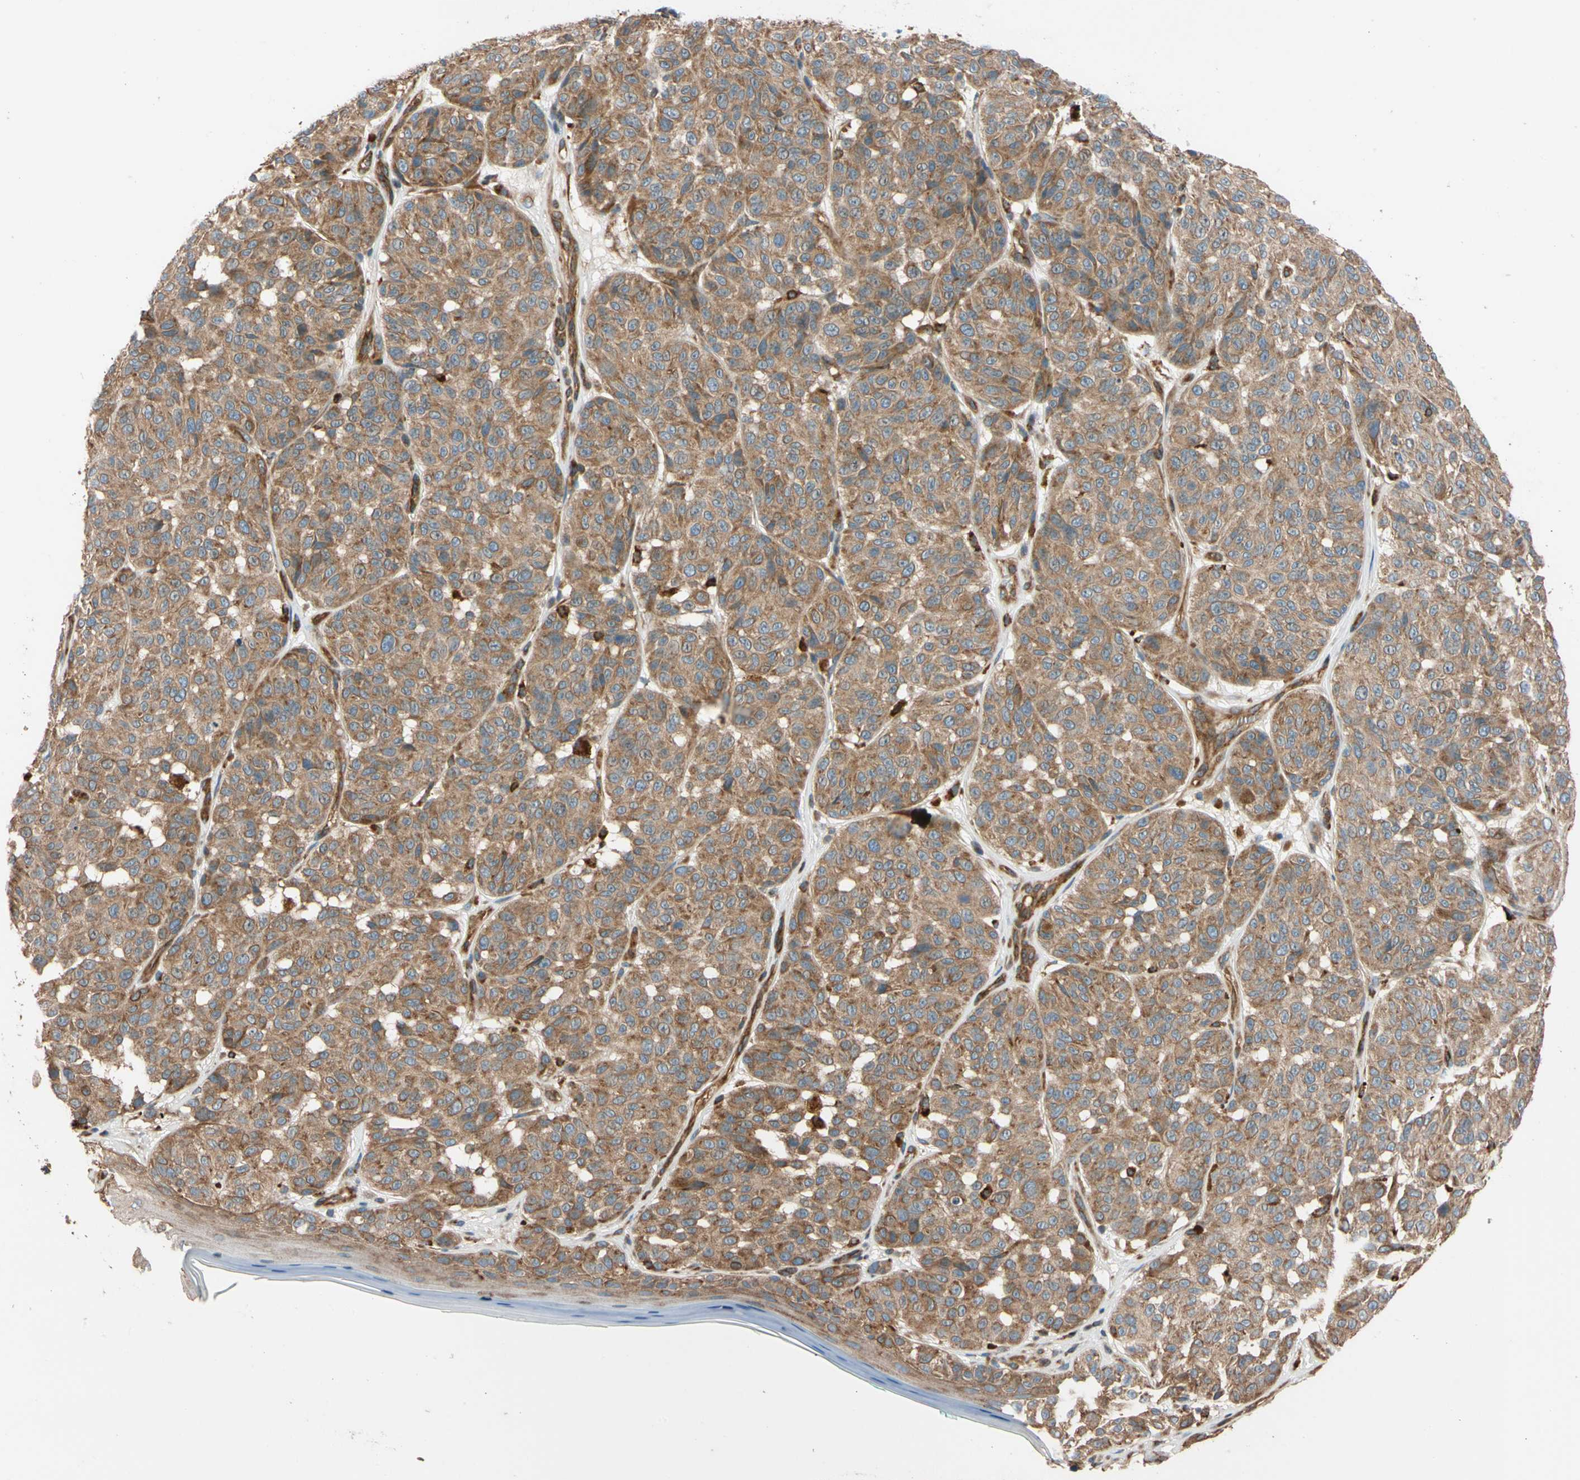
{"staining": {"intensity": "moderate", "quantity": ">75%", "location": "cytoplasmic/membranous"}, "tissue": "melanoma", "cell_type": "Tumor cells", "image_type": "cancer", "snomed": [{"axis": "morphology", "description": "Malignant melanoma, NOS"}, {"axis": "topography", "description": "Skin"}], "caption": "An image of human malignant melanoma stained for a protein shows moderate cytoplasmic/membranous brown staining in tumor cells.", "gene": "PHYH", "patient": {"sex": "female", "age": 46}}